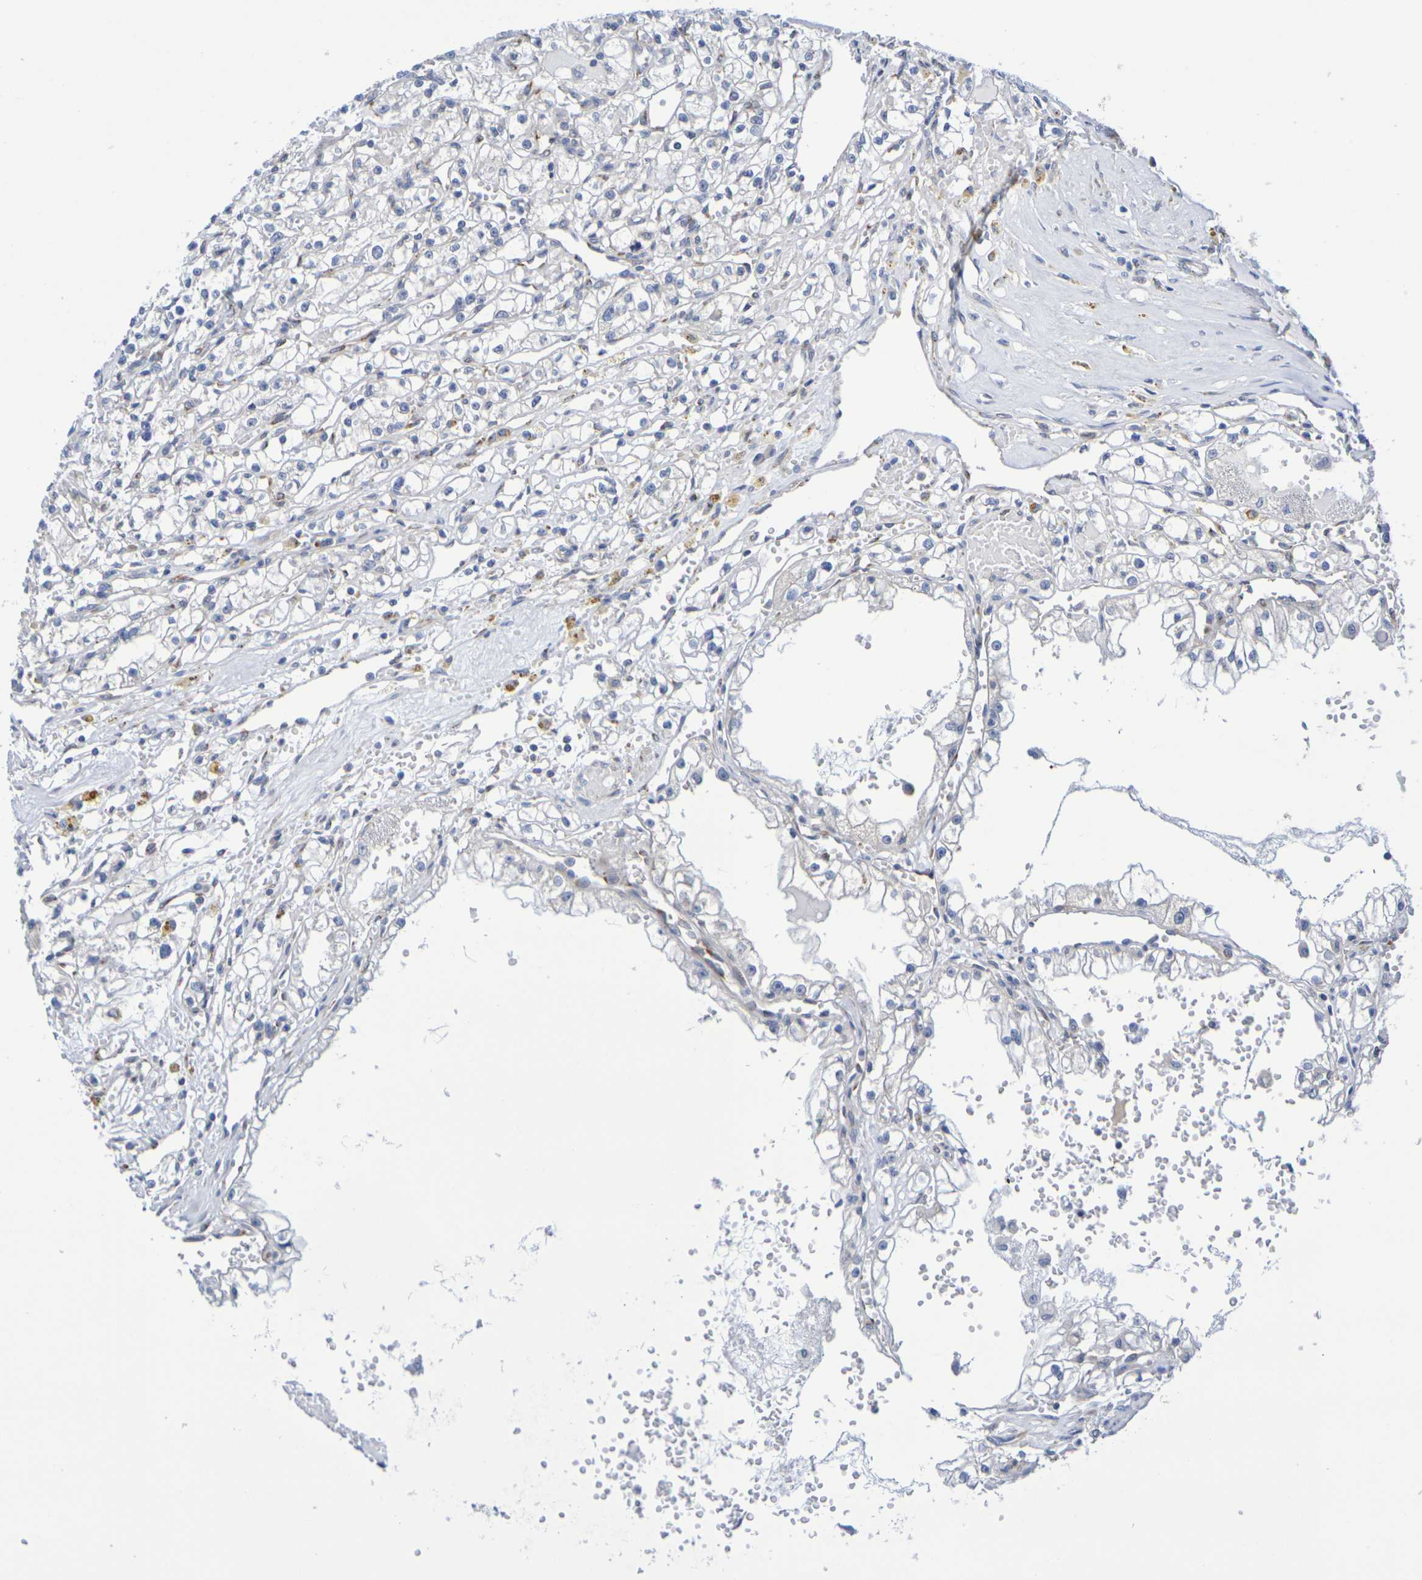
{"staining": {"intensity": "negative", "quantity": "none", "location": "none"}, "tissue": "renal cancer", "cell_type": "Tumor cells", "image_type": "cancer", "snomed": [{"axis": "morphology", "description": "Adenocarcinoma, NOS"}, {"axis": "topography", "description": "Kidney"}], "caption": "Image shows no protein expression in tumor cells of renal adenocarcinoma tissue. (DAB IHC, high magnification).", "gene": "TMCC3", "patient": {"sex": "male", "age": 56}}